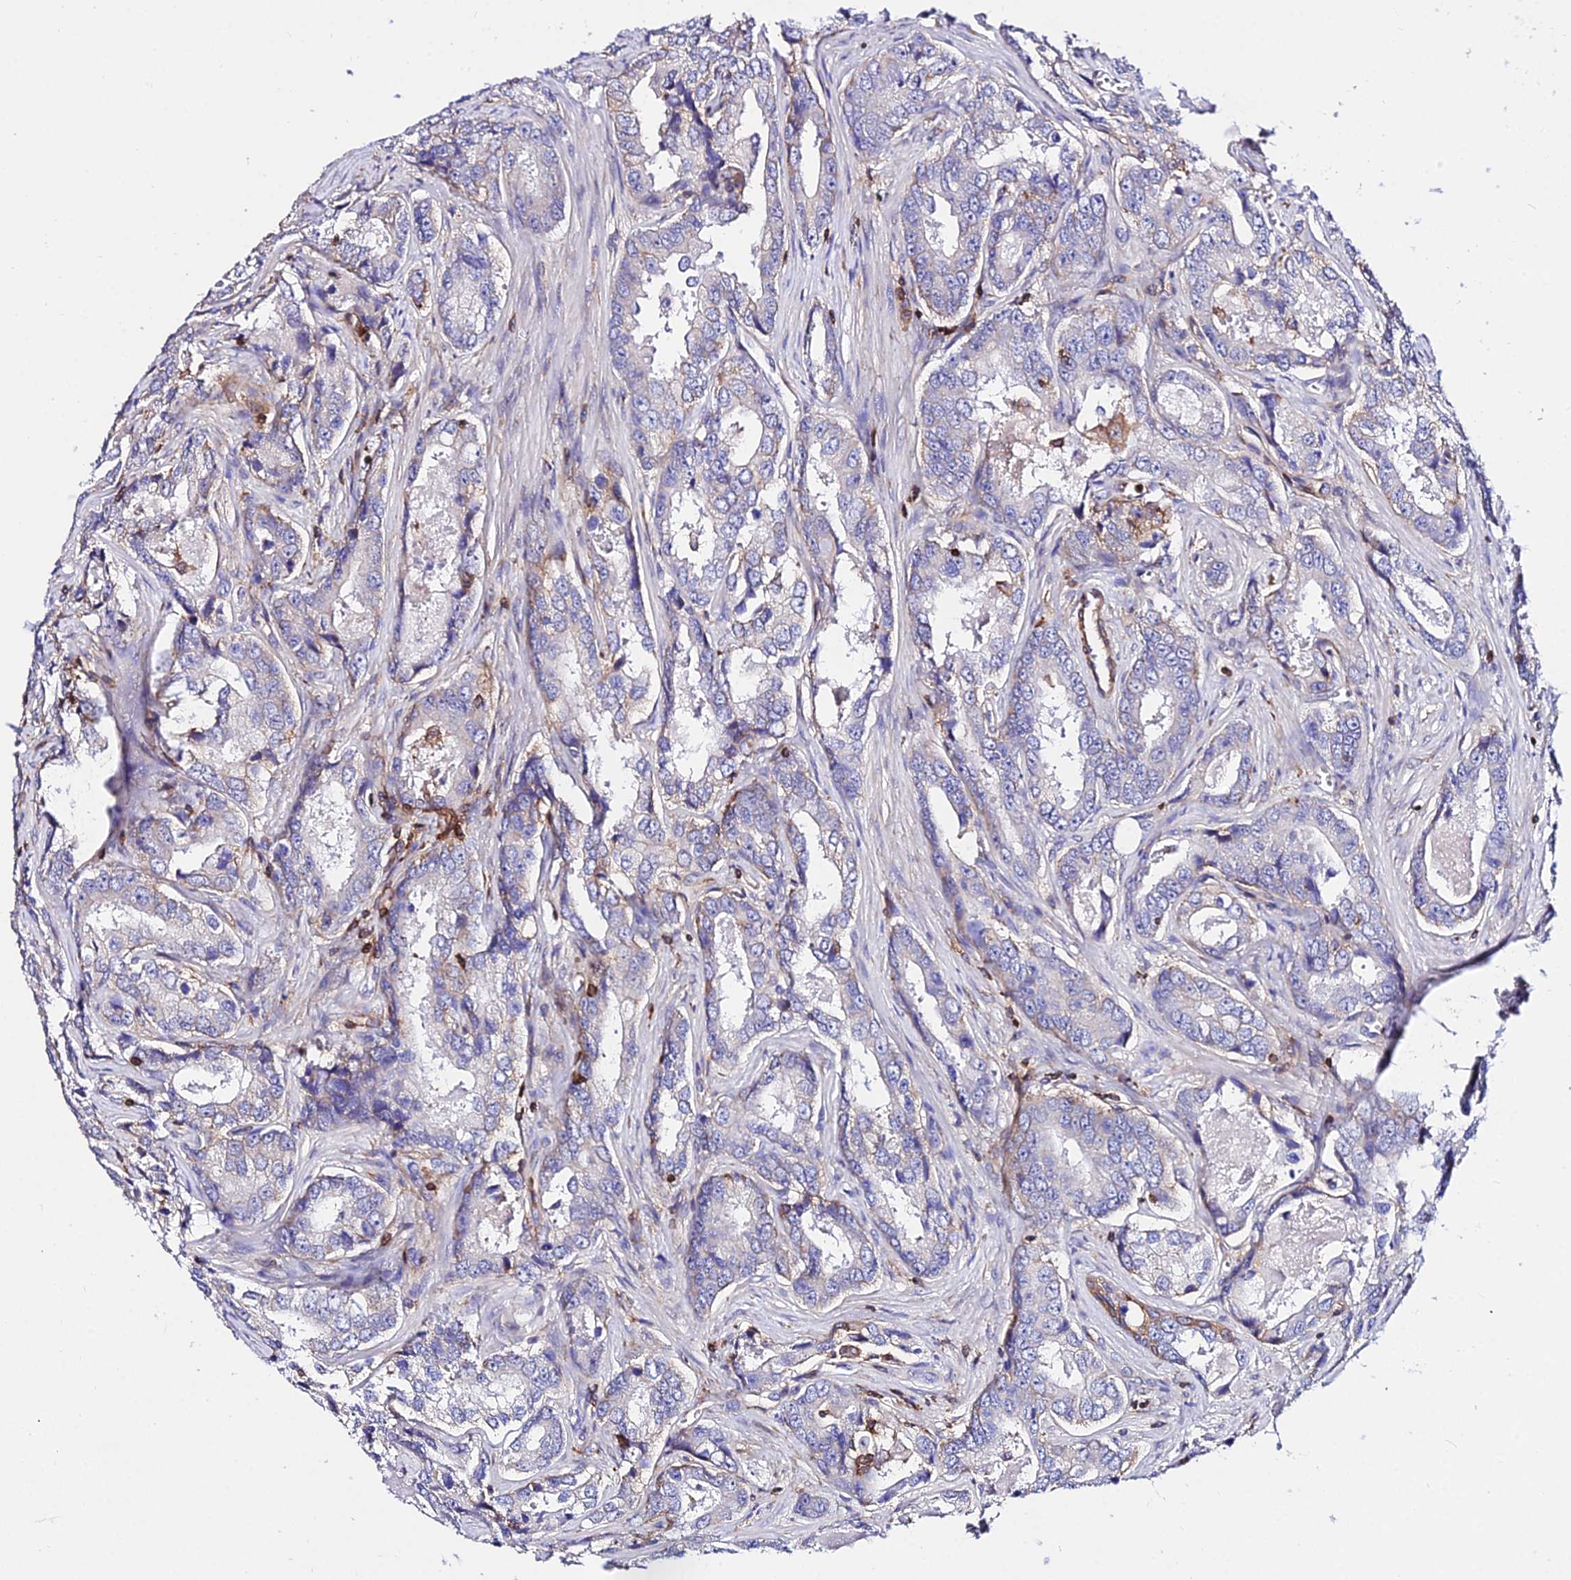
{"staining": {"intensity": "negative", "quantity": "none", "location": "none"}, "tissue": "prostate cancer", "cell_type": "Tumor cells", "image_type": "cancer", "snomed": [{"axis": "morphology", "description": "Adenocarcinoma, Low grade"}, {"axis": "topography", "description": "Prostate"}], "caption": "There is no significant expression in tumor cells of prostate cancer (low-grade adenocarcinoma). (Stains: DAB (3,3'-diaminobenzidine) immunohistochemistry (IHC) with hematoxylin counter stain, Microscopy: brightfield microscopy at high magnification).", "gene": "CSRP1", "patient": {"sex": "male", "age": 68}}